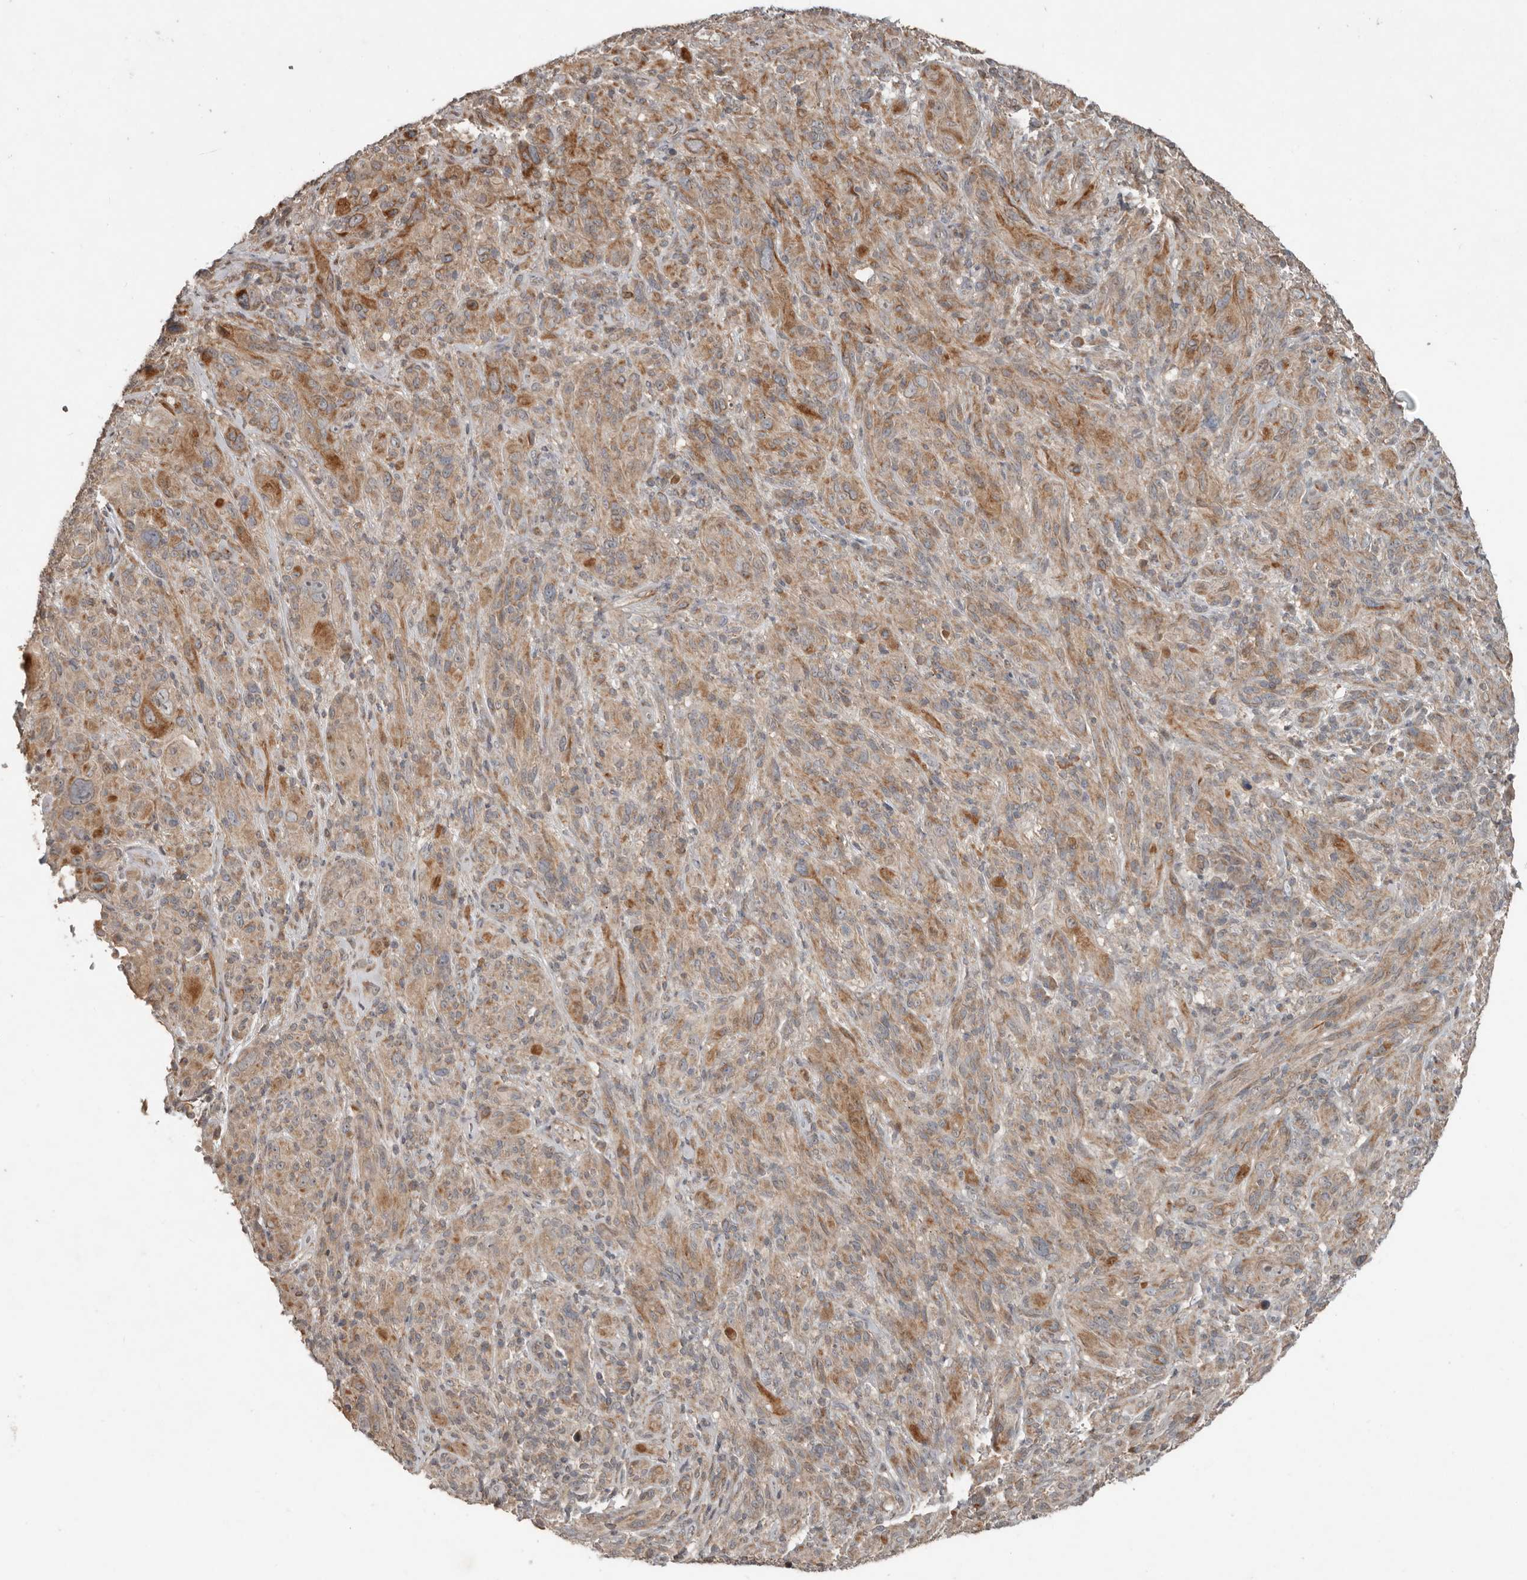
{"staining": {"intensity": "moderate", "quantity": "25%-75%", "location": "cytoplasmic/membranous"}, "tissue": "melanoma", "cell_type": "Tumor cells", "image_type": "cancer", "snomed": [{"axis": "morphology", "description": "Malignant melanoma, NOS"}, {"axis": "topography", "description": "Skin of head"}], "caption": "Immunohistochemical staining of melanoma reveals medium levels of moderate cytoplasmic/membranous protein positivity in approximately 25%-75% of tumor cells. The protein is stained brown, and the nuclei are stained in blue (DAB IHC with brightfield microscopy, high magnification).", "gene": "SLC6A7", "patient": {"sex": "male", "age": 96}}